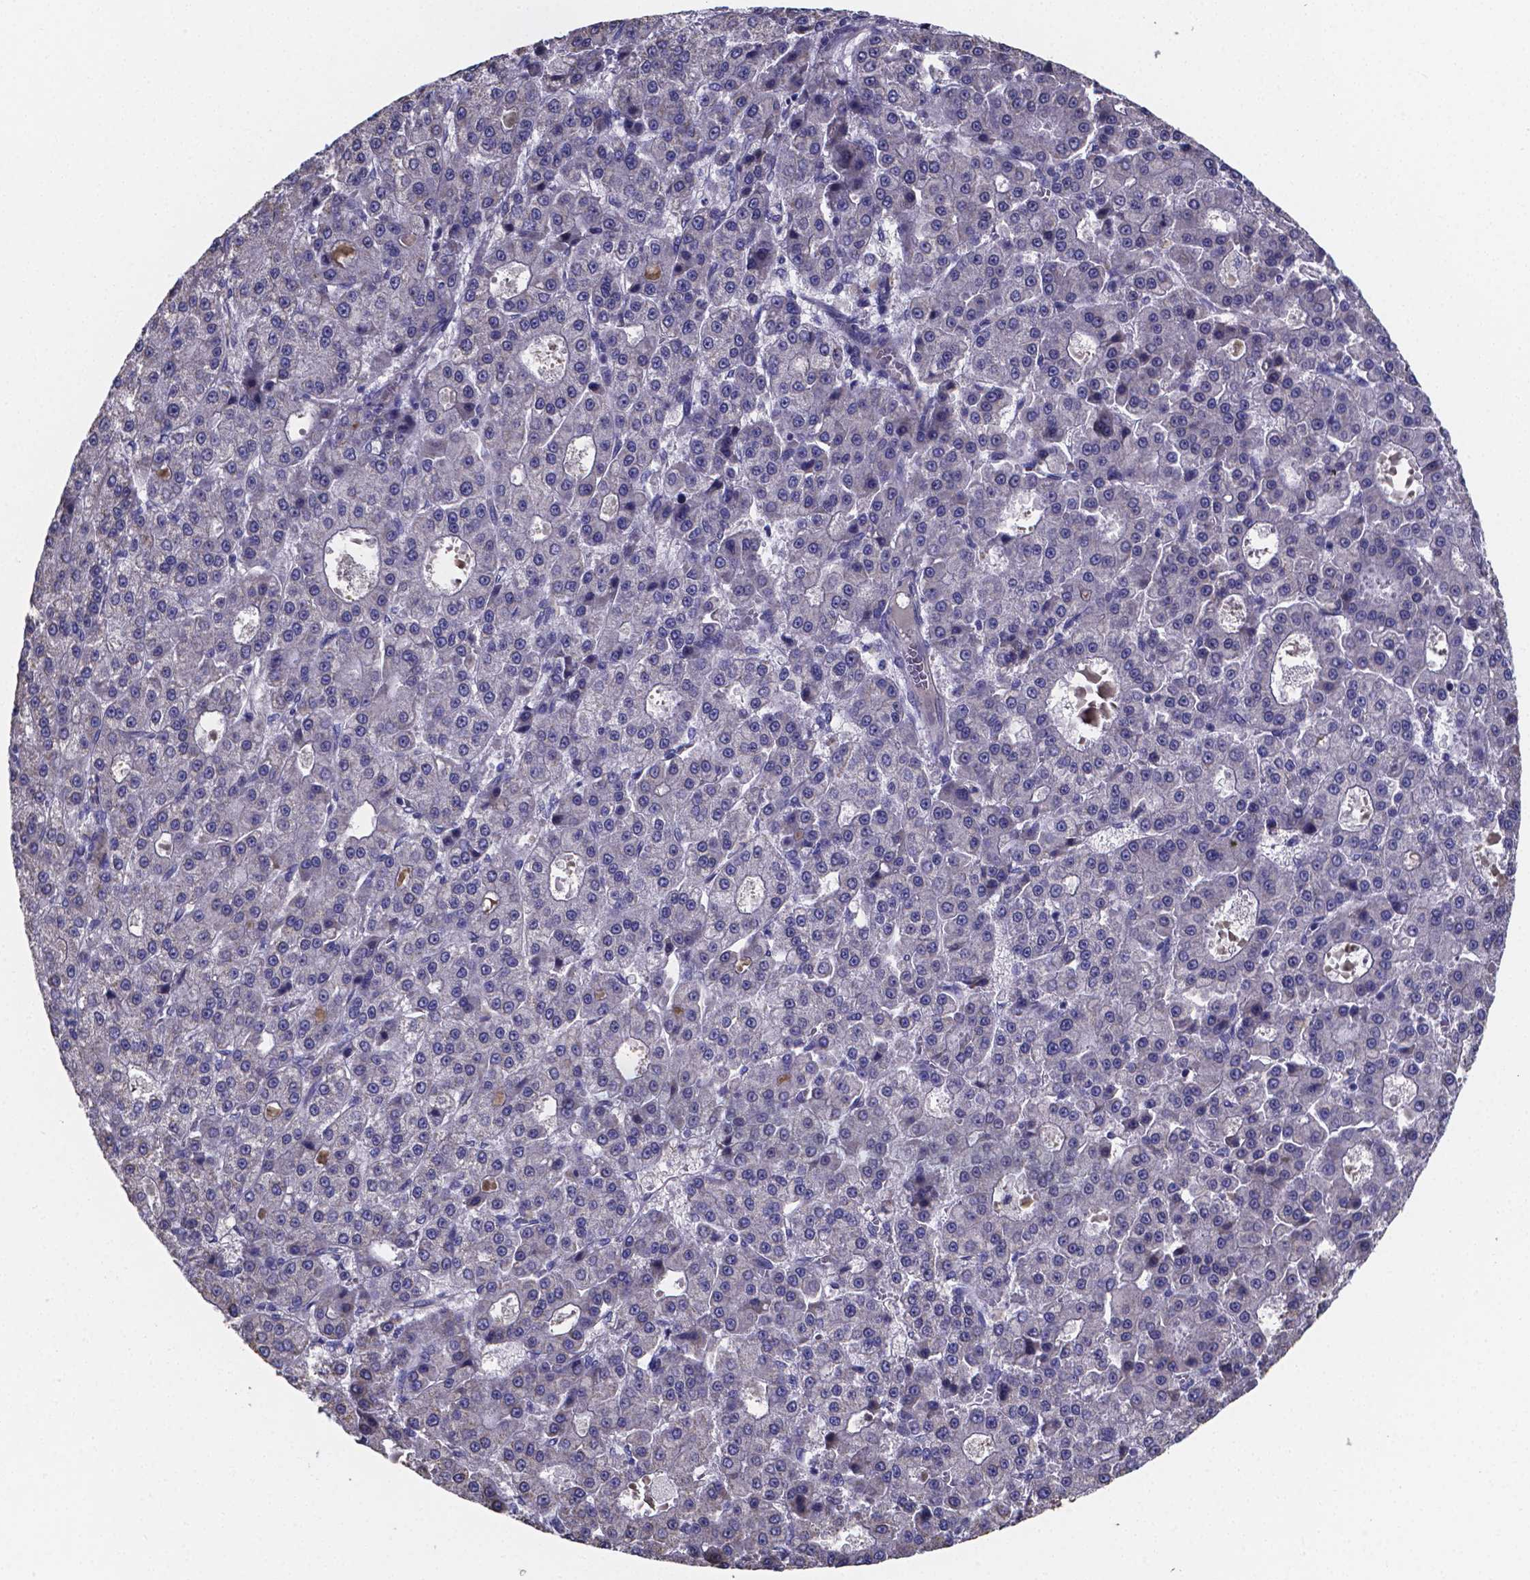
{"staining": {"intensity": "negative", "quantity": "none", "location": "none"}, "tissue": "liver cancer", "cell_type": "Tumor cells", "image_type": "cancer", "snomed": [{"axis": "morphology", "description": "Carcinoma, Hepatocellular, NOS"}, {"axis": "topography", "description": "Liver"}], "caption": "IHC image of neoplastic tissue: liver cancer (hepatocellular carcinoma) stained with DAB demonstrates no significant protein expression in tumor cells.", "gene": "SFRP4", "patient": {"sex": "male", "age": 70}}